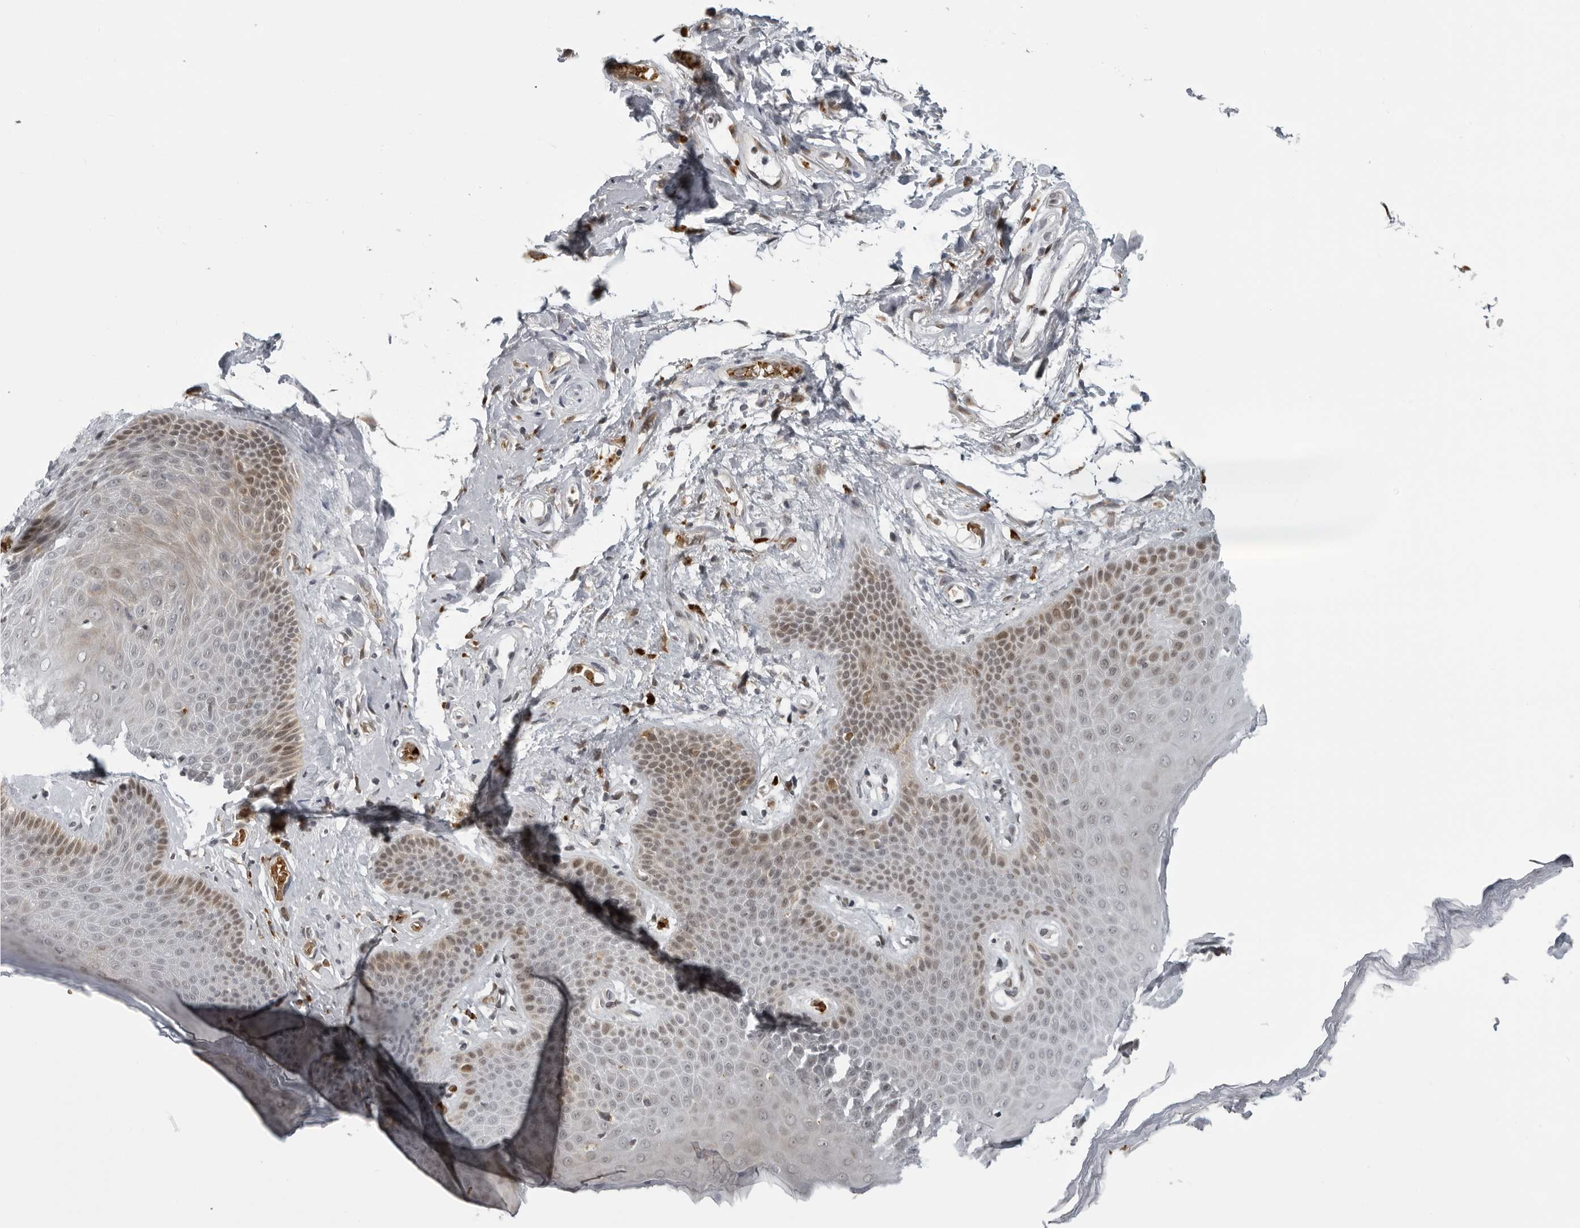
{"staining": {"intensity": "moderate", "quantity": "<25%", "location": "cytoplasmic/membranous"}, "tissue": "skin", "cell_type": "Epidermal cells", "image_type": "normal", "snomed": [{"axis": "morphology", "description": "Normal tissue, NOS"}, {"axis": "topography", "description": "Anal"}], "caption": "Skin stained with DAB IHC shows low levels of moderate cytoplasmic/membranous staining in approximately <25% of epidermal cells.", "gene": "THOP1", "patient": {"sex": "male", "age": 74}}